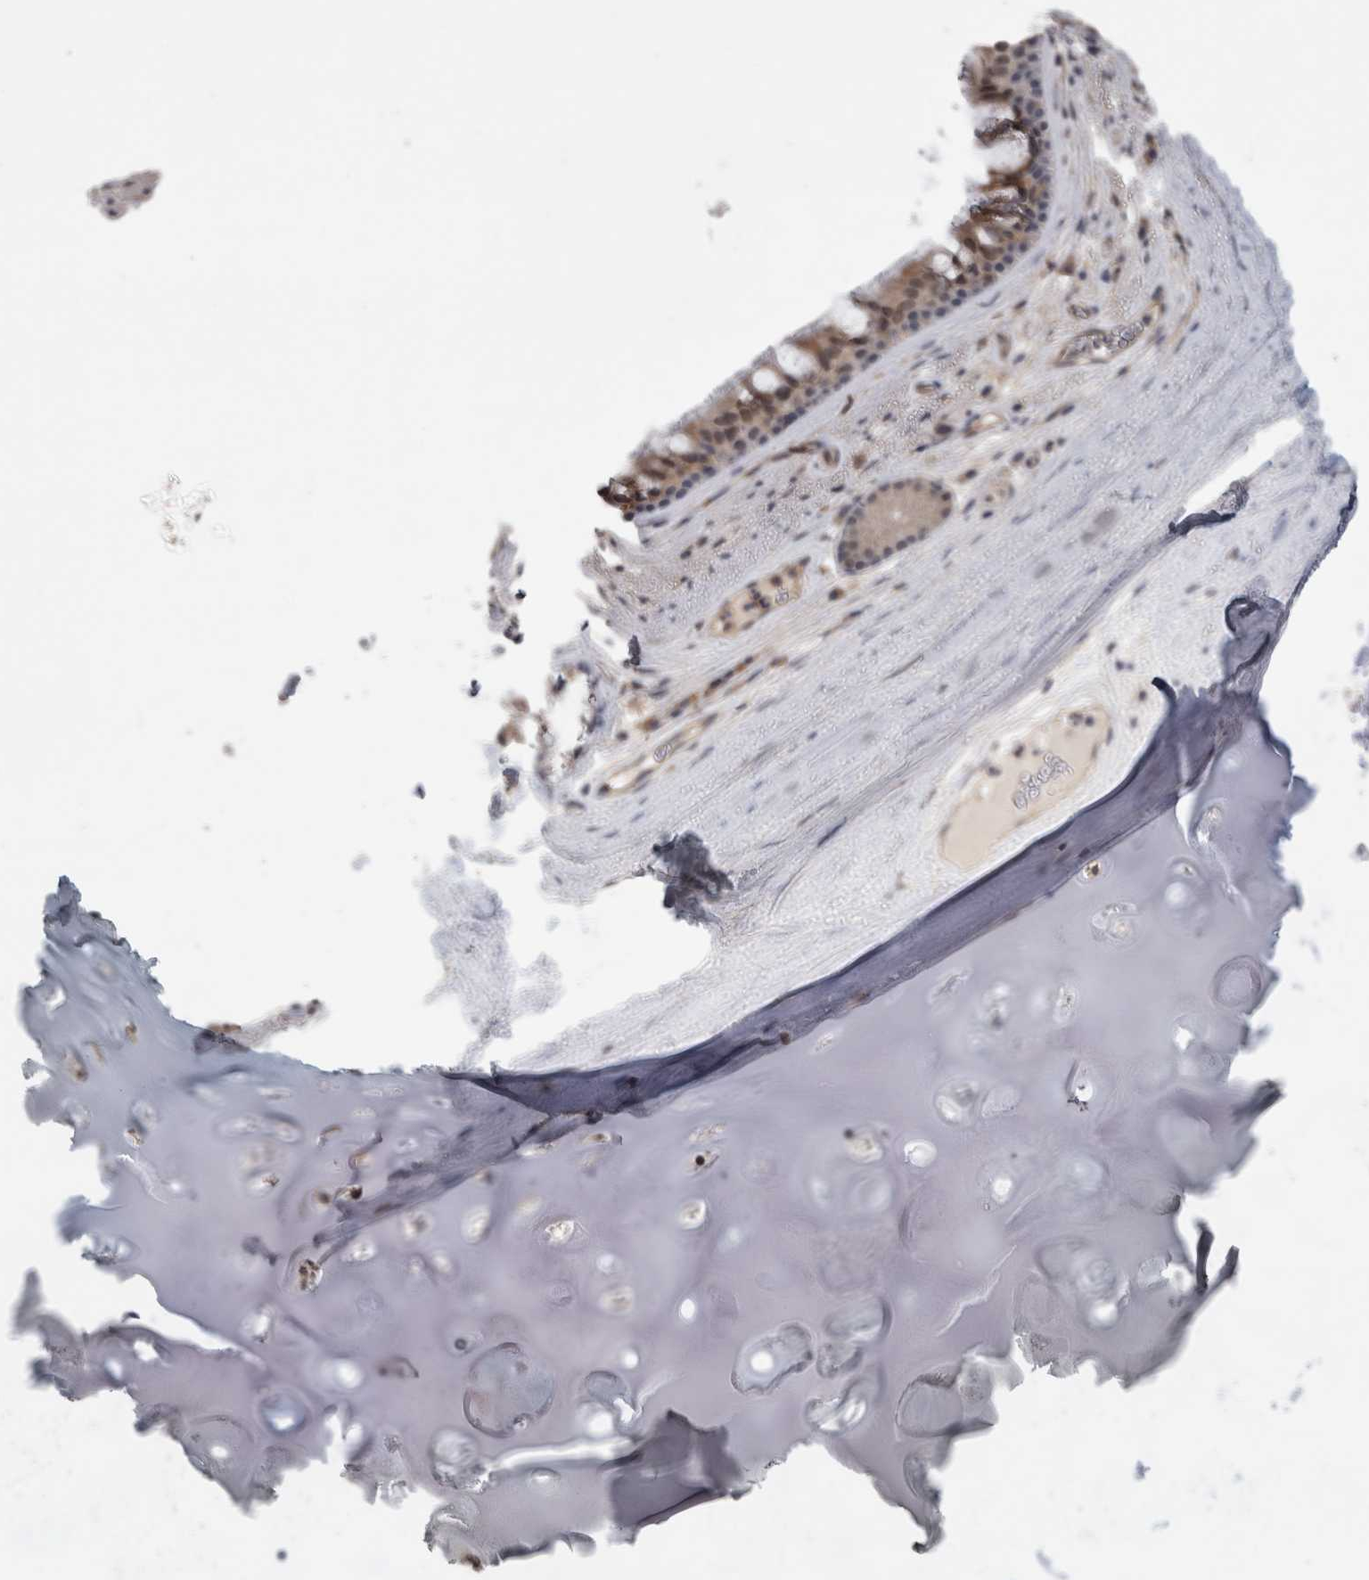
{"staining": {"intensity": "moderate", "quantity": "25%-75%", "location": "cytoplasmic/membranous"}, "tissue": "bronchus", "cell_type": "Respiratory epithelial cells", "image_type": "normal", "snomed": [{"axis": "morphology", "description": "Normal tissue, NOS"}, {"axis": "topography", "description": "Cartilage tissue"}], "caption": "An image showing moderate cytoplasmic/membranous positivity in about 25%-75% of respiratory epithelial cells in normal bronchus, as visualized by brown immunohistochemical staining.", "gene": "MTBP", "patient": {"sex": "female", "age": 63}}